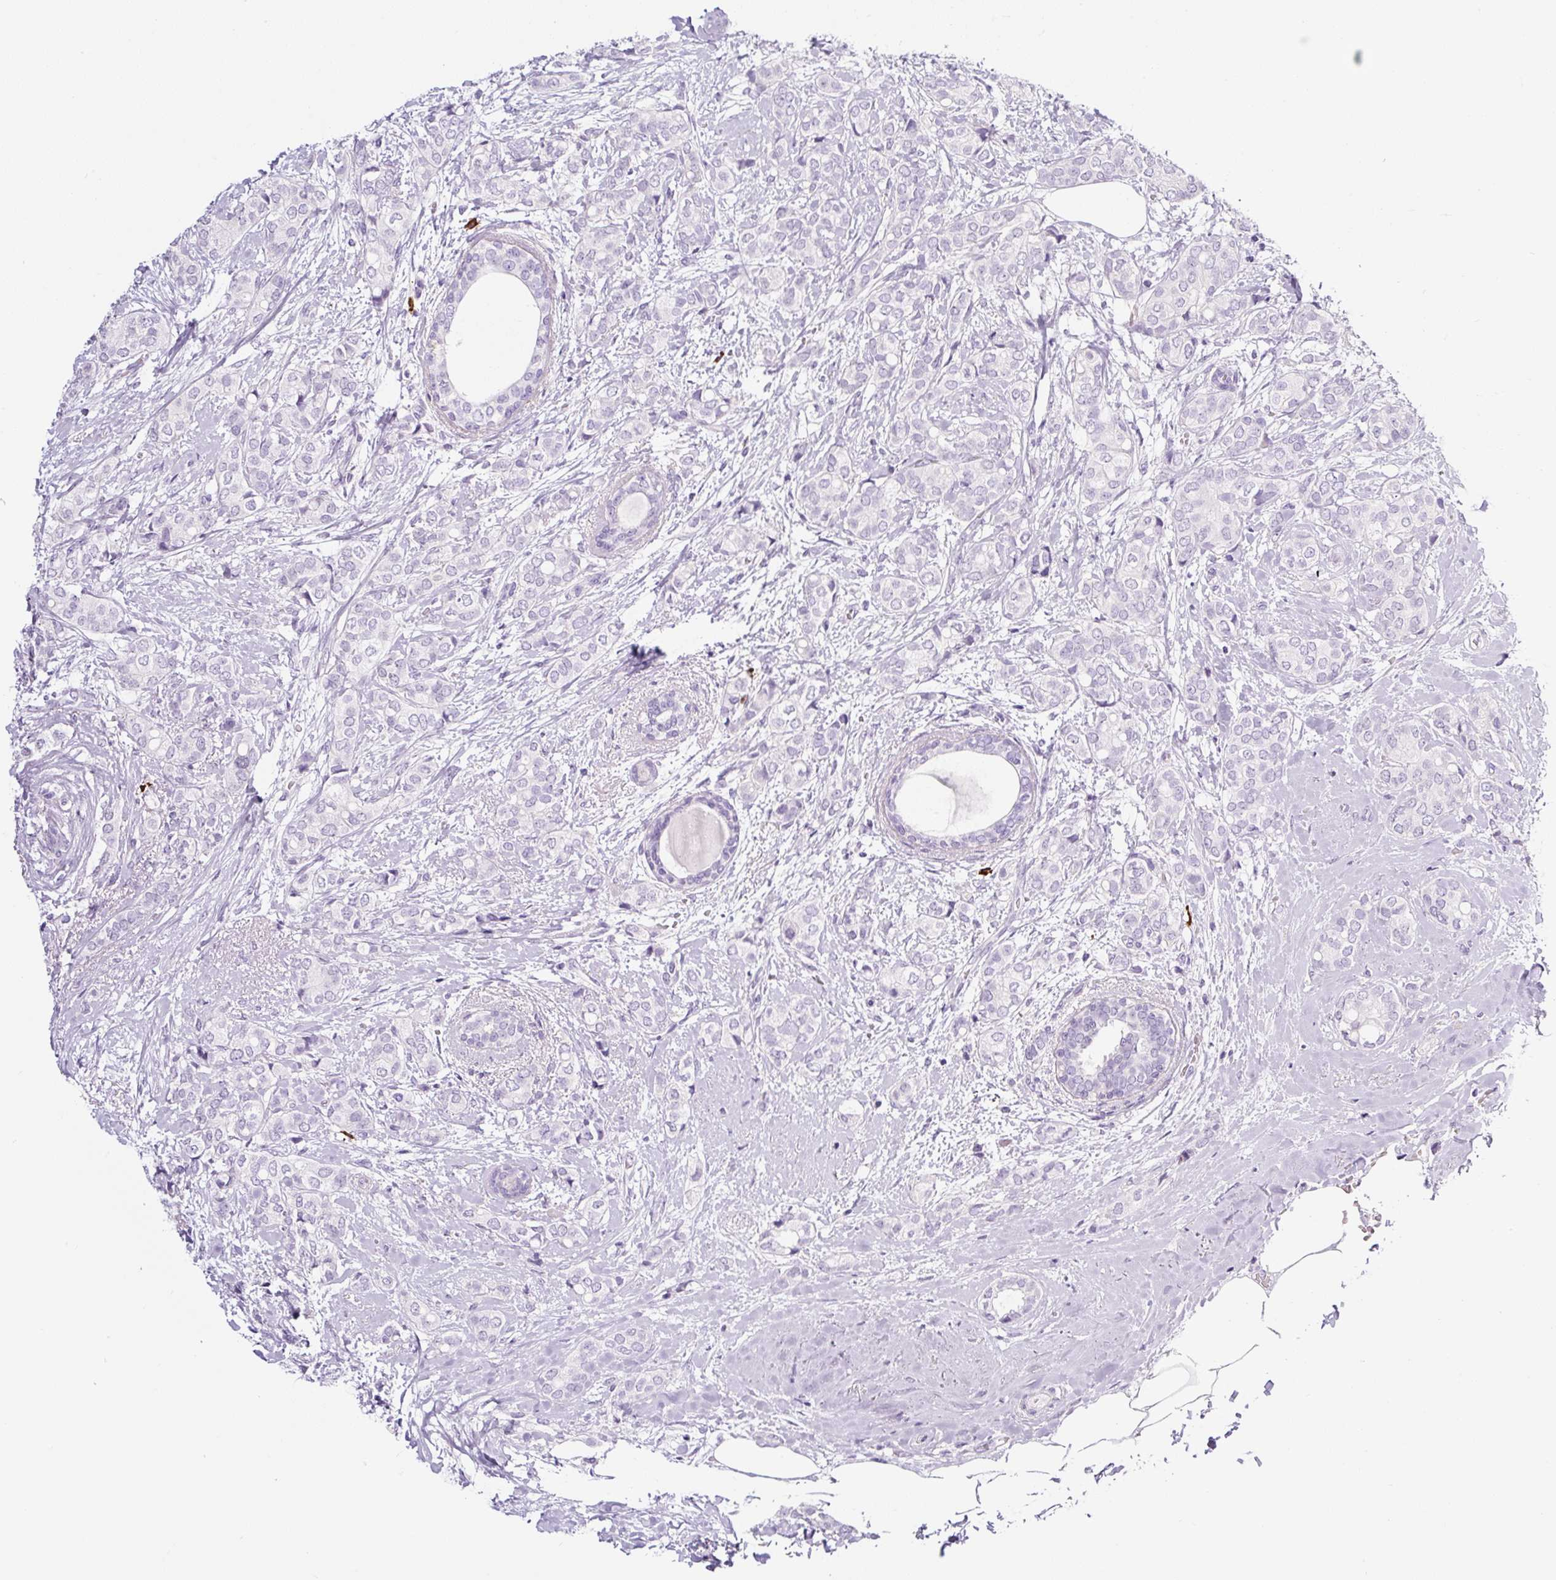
{"staining": {"intensity": "negative", "quantity": "none", "location": "none"}, "tissue": "breast cancer", "cell_type": "Tumor cells", "image_type": "cancer", "snomed": [{"axis": "morphology", "description": "Duct carcinoma"}, {"axis": "topography", "description": "Breast"}], "caption": "Protein analysis of breast intraductal carcinoma exhibits no significant positivity in tumor cells.", "gene": "RNF212B", "patient": {"sex": "female", "age": 73}}